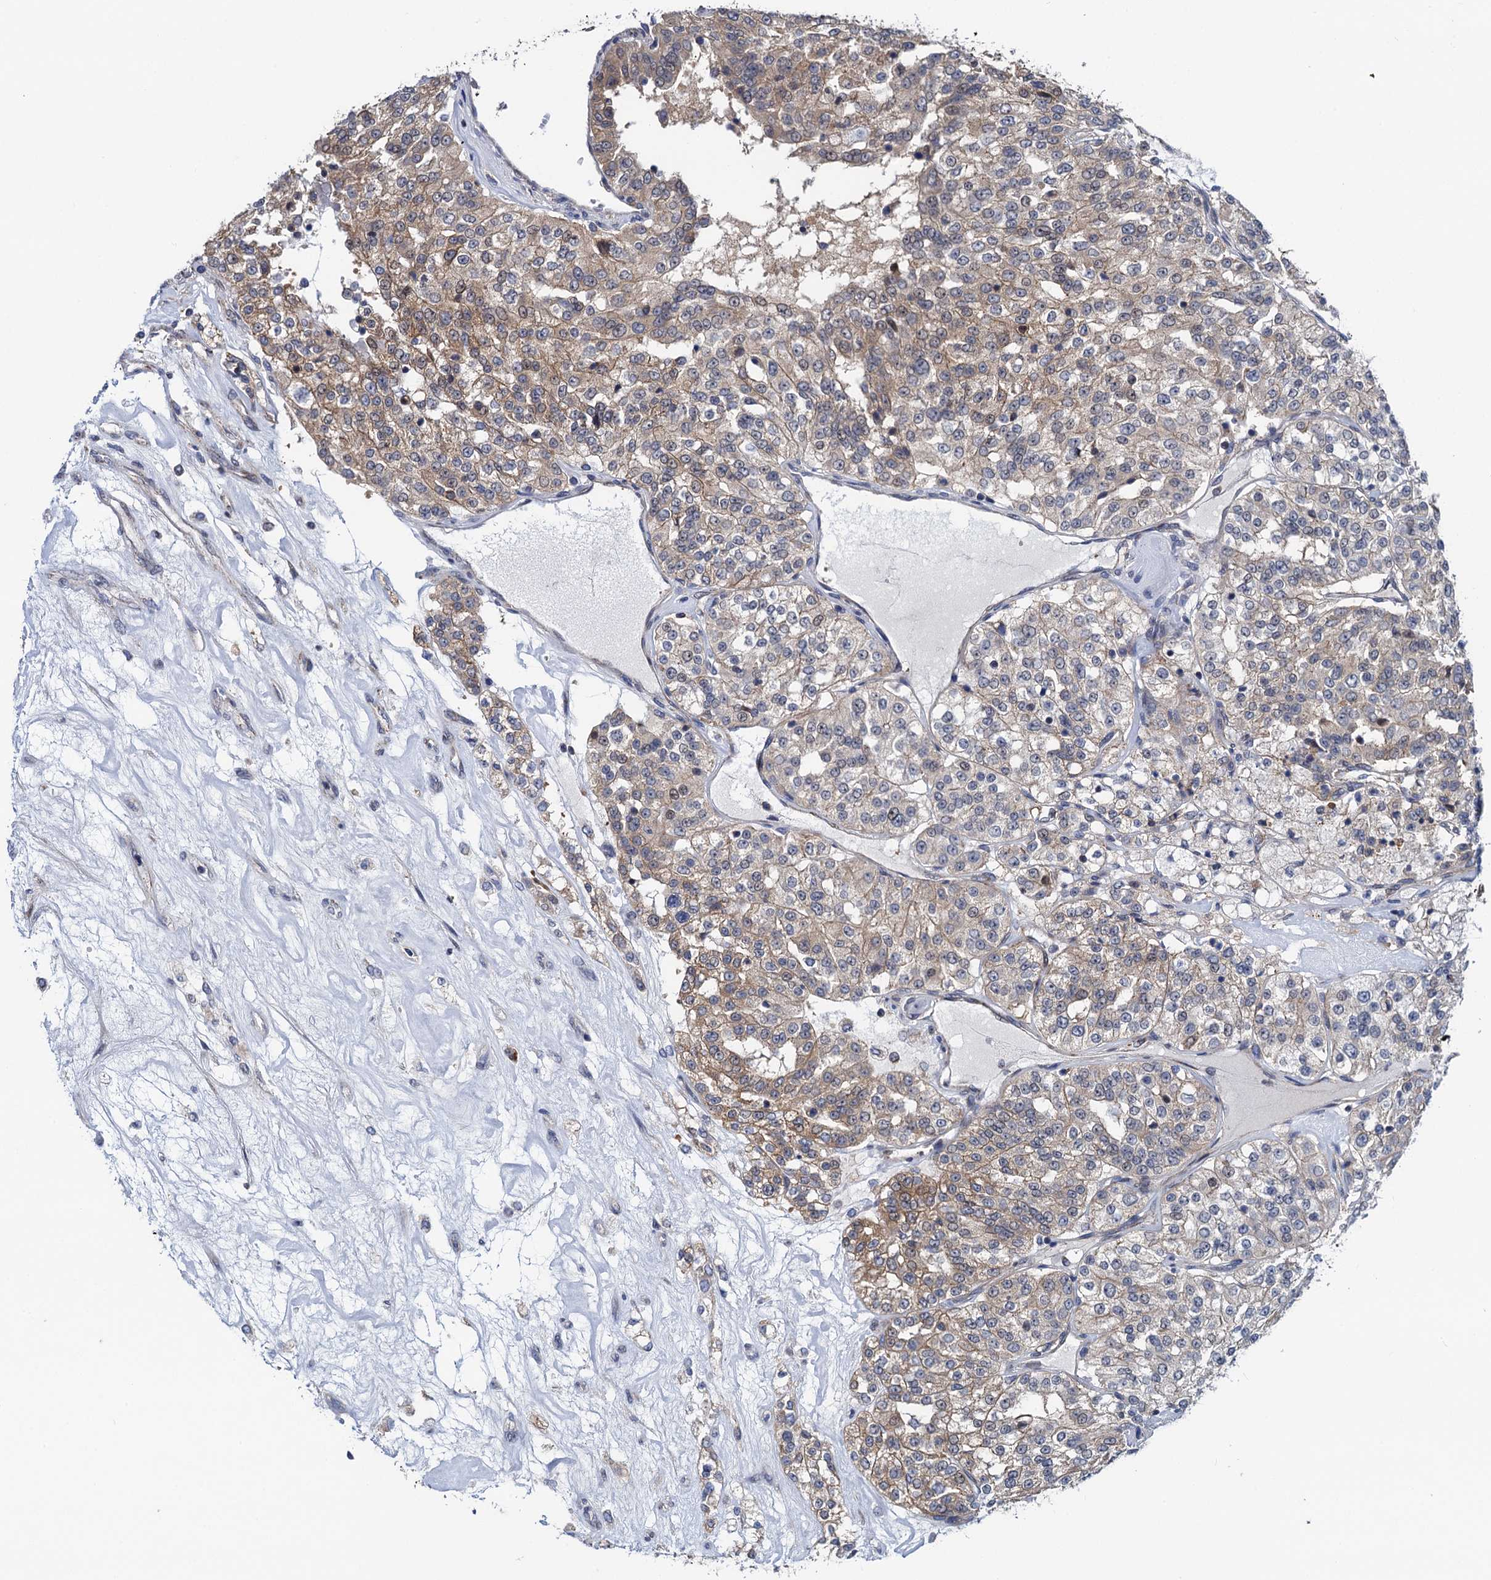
{"staining": {"intensity": "weak", "quantity": "25%-75%", "location": "cytoplasmic/membranous"}, "tissue": "renal cancer", "cell_type": "Tumor cells", "image_type": "cancer", "snomed": [{"axis": "morphology", "description": "Adenocarcinoma, NOS"}, {"axis": "topography", "description": "Kidney"}], "caption": "DAB immunohistochemical staining of renal cancer (adenocarcinoma) reveals weak cytoplasmic/membranous protein positivity in approximately 25%-75% of tumor cells.", "gene": "PTCD3", "patient": {"sex": "female", "age": 63}}